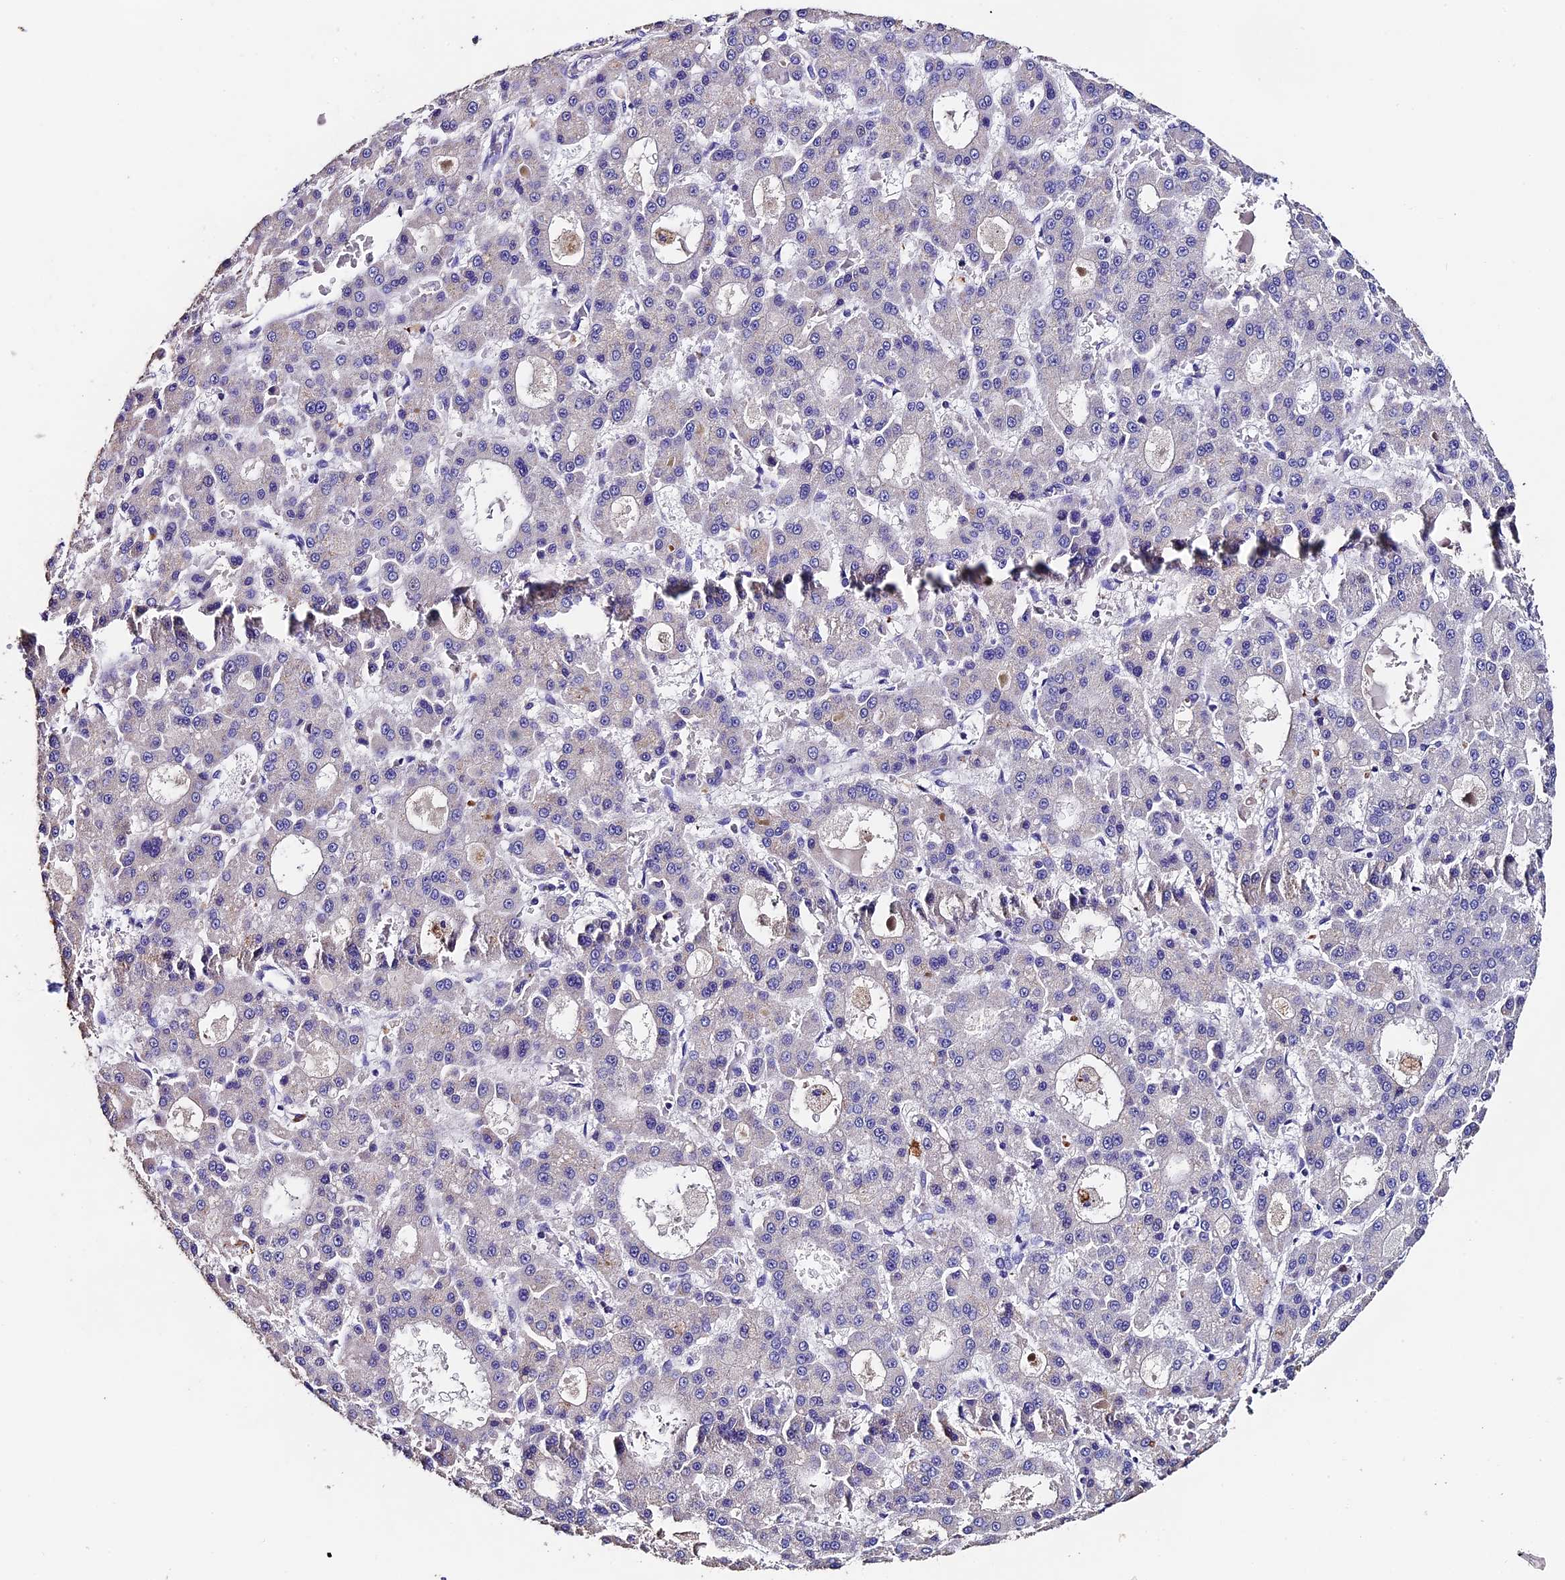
{"staining": {"intensity": "negative", "quantity": "none", "location": "none"}, "tissue": "liver cancer", "cell_type": "Tumor cells", "image_type": "cancer", "snomed": [{"axis": "morphology", "description": "Carcinoma, Hepatocellular, NOS"}, {"axis": "topography", "description": "Liver"}], "caption": "Immunohistochemistry (IHC) of liver cancer displays no expression in tumor cells.", "gene": "FBXW9", "patient": {"sex": "male", "age": 70}}